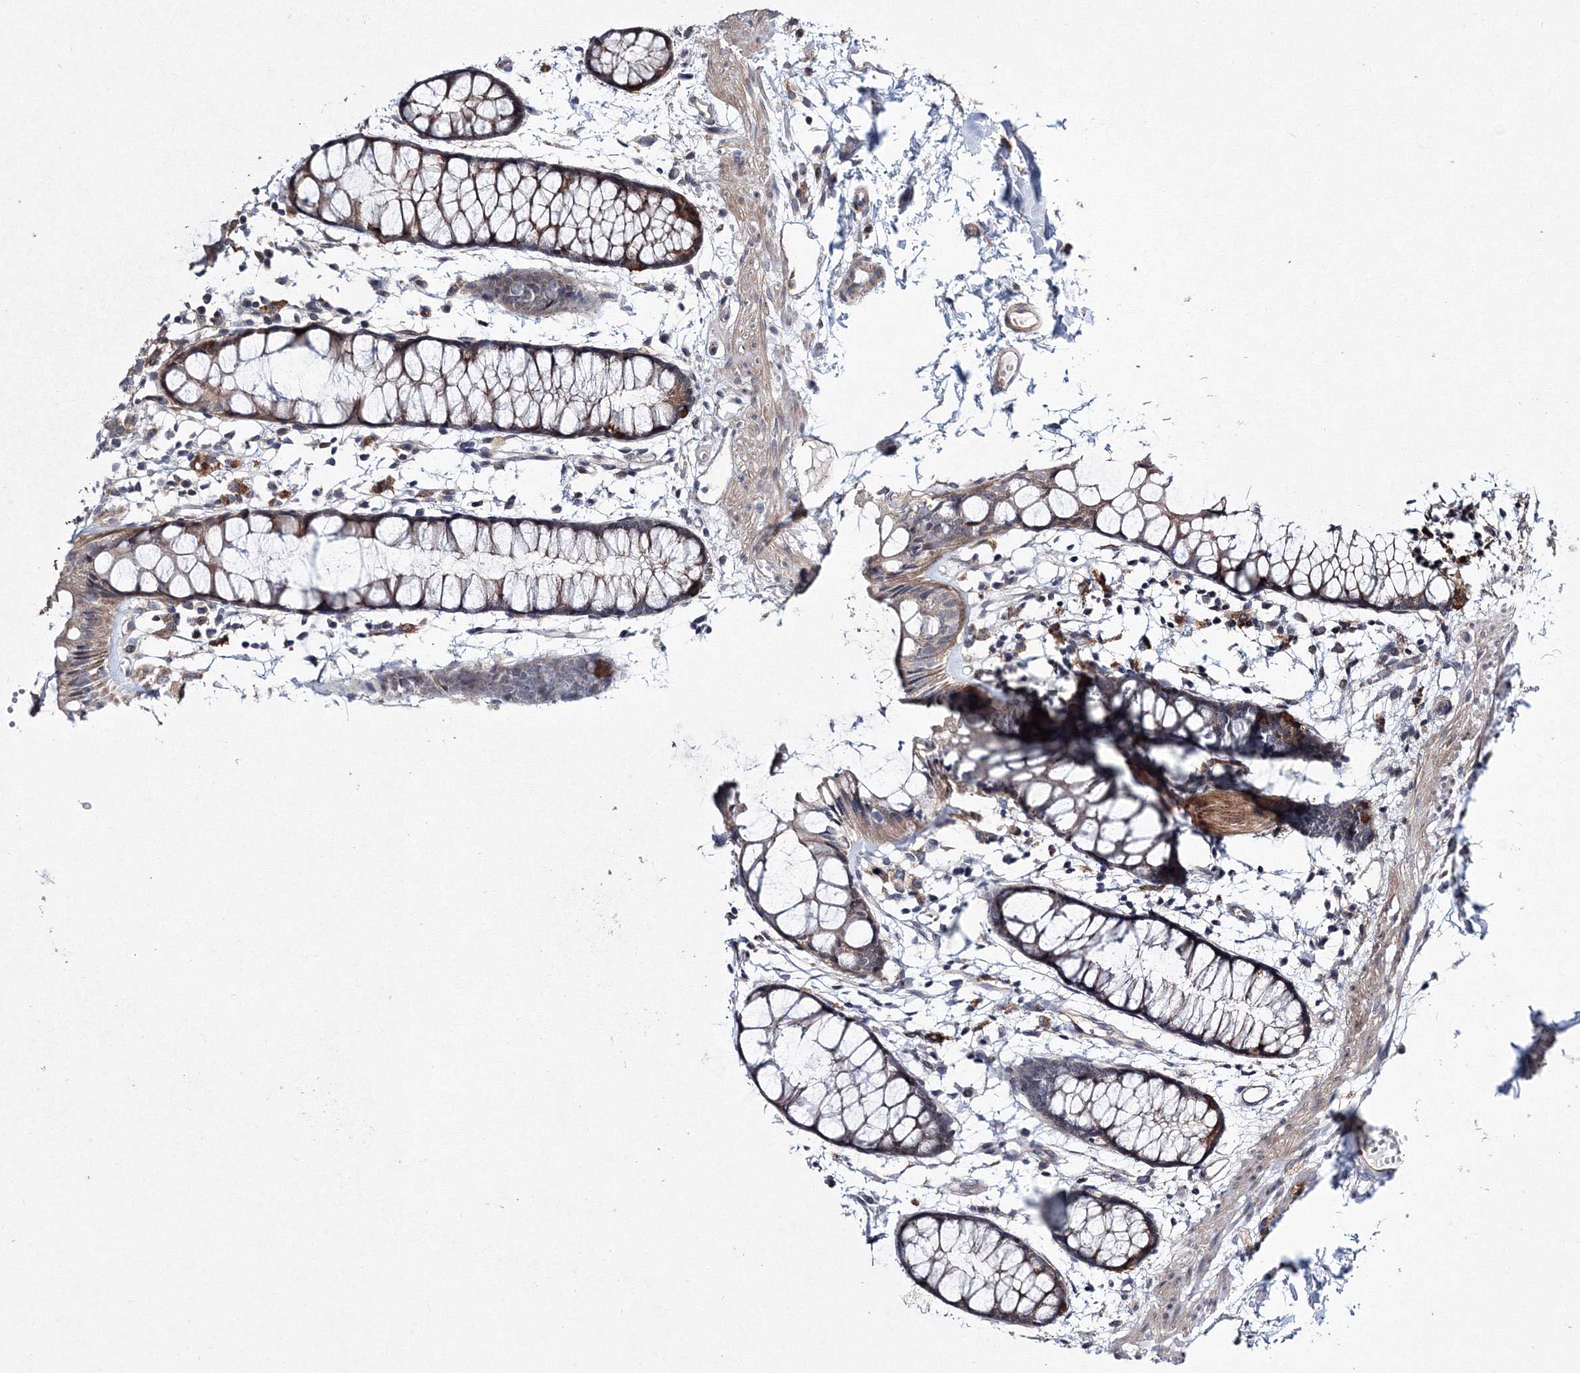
{"staining": {"intensity": "moderate", "quantity": "25%-75%", "location": "cytoplasmic/membranous"}, "tissue": "rectum", "cell_type": "Glandular cells", "image_type": "normal", "snomed": [{"axis": "morphology", "description": "Normal tissue, NOS"}, {"axis": "topography", "description": "Rectum"}], "caption": "DAB (3,3'-diaminobenzidine) immunohistochemical staining of unremarkable human rectum shows moderate cytoplasmic/membranous protein staining in about 25%-75% of glandular cells.", "gene": "RANBP3L", "patient": {"sex": "female", "age": 66}}